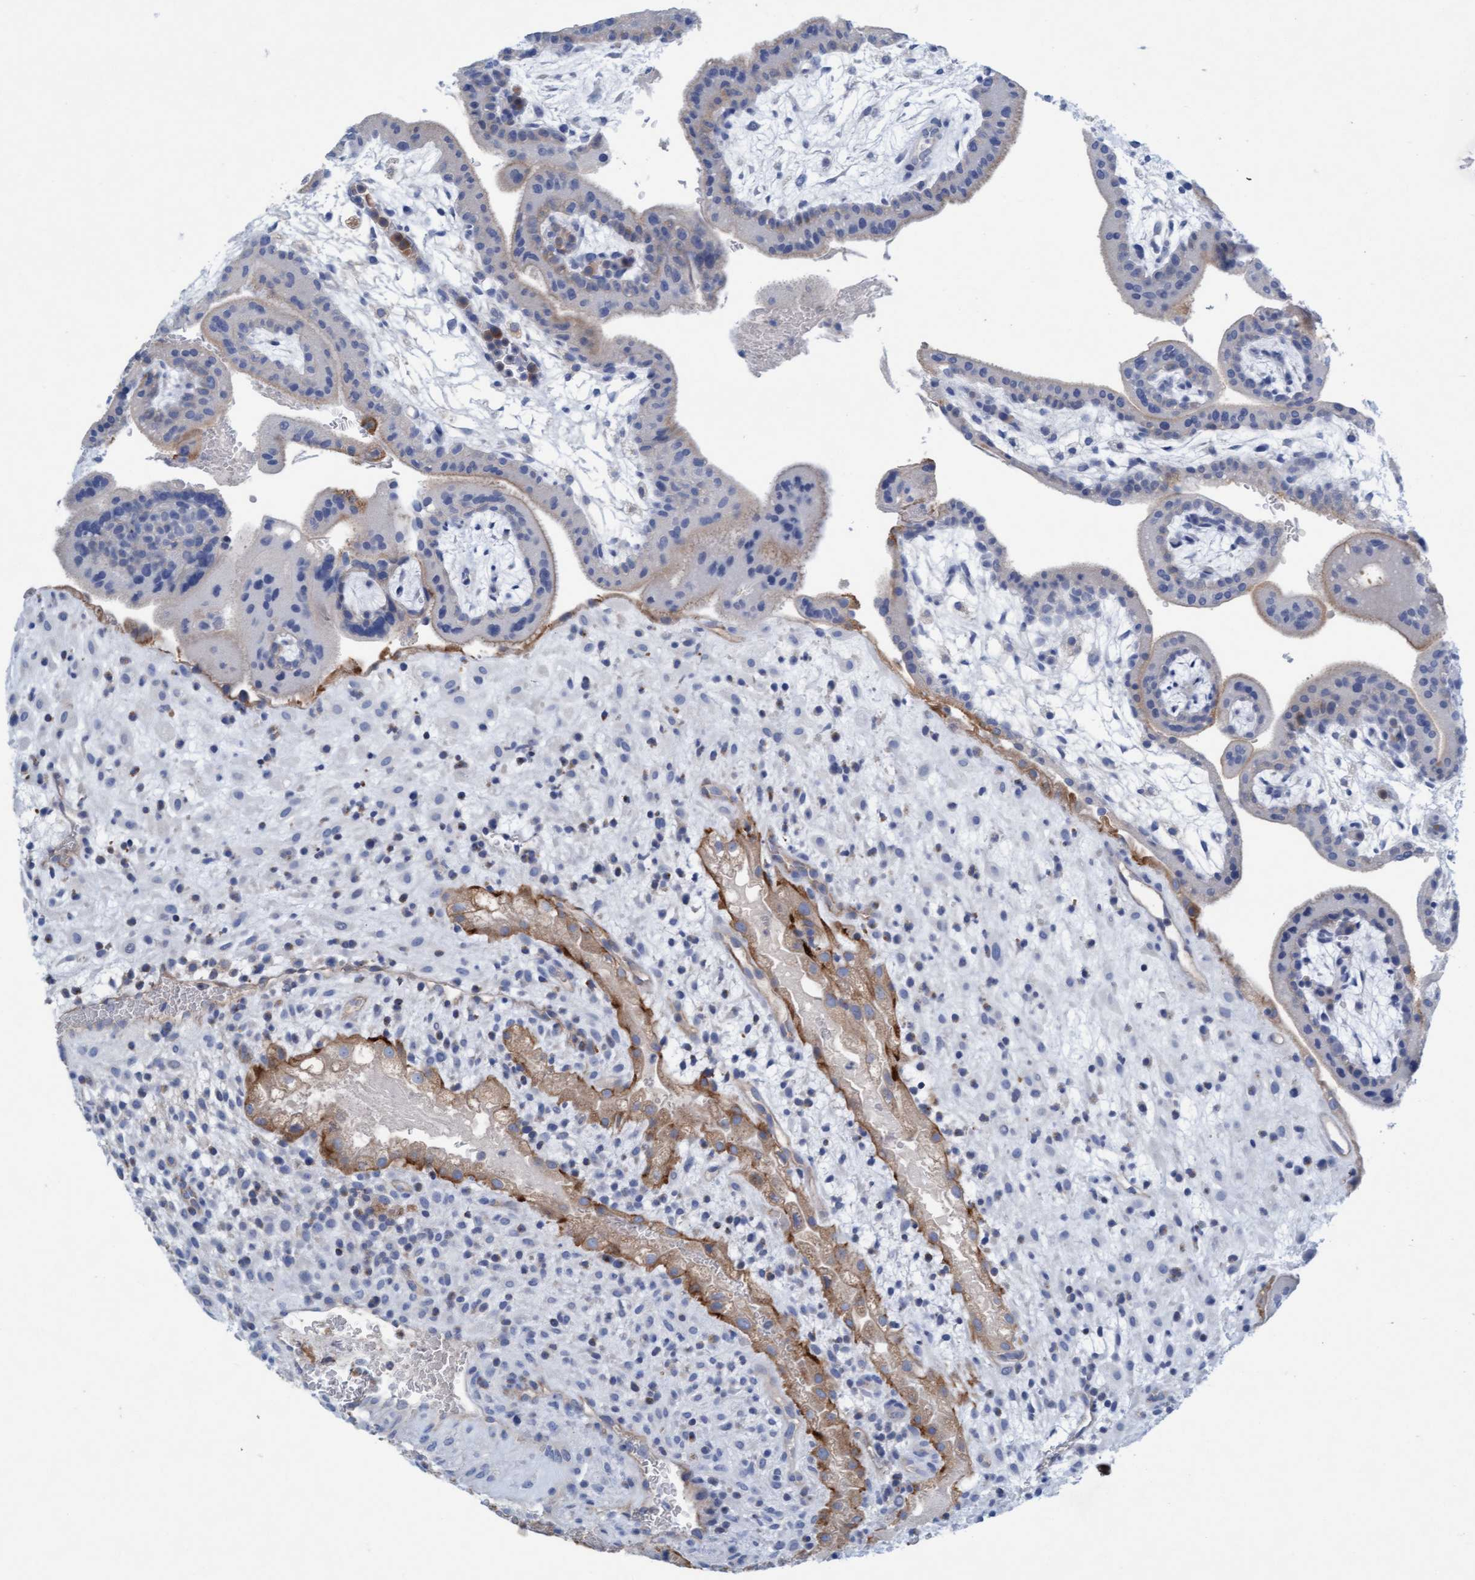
{"staining": {"intensity": "negative", "quantity": "none", "location": "none"}, "tissue": "placenta", "cell_type": "Decidual cells", "image_type": "normal", "snomed": [{"axis": "morphology", "description": "Normal tissue, NOS"}, {"axis": "topography", "description": "Placenta"}], "caption": "Decidual cells show no significant protein expression in unremarkable placenta.", "gene": "SIGIRR", "patient": {"sex": "female", "age": 35}}